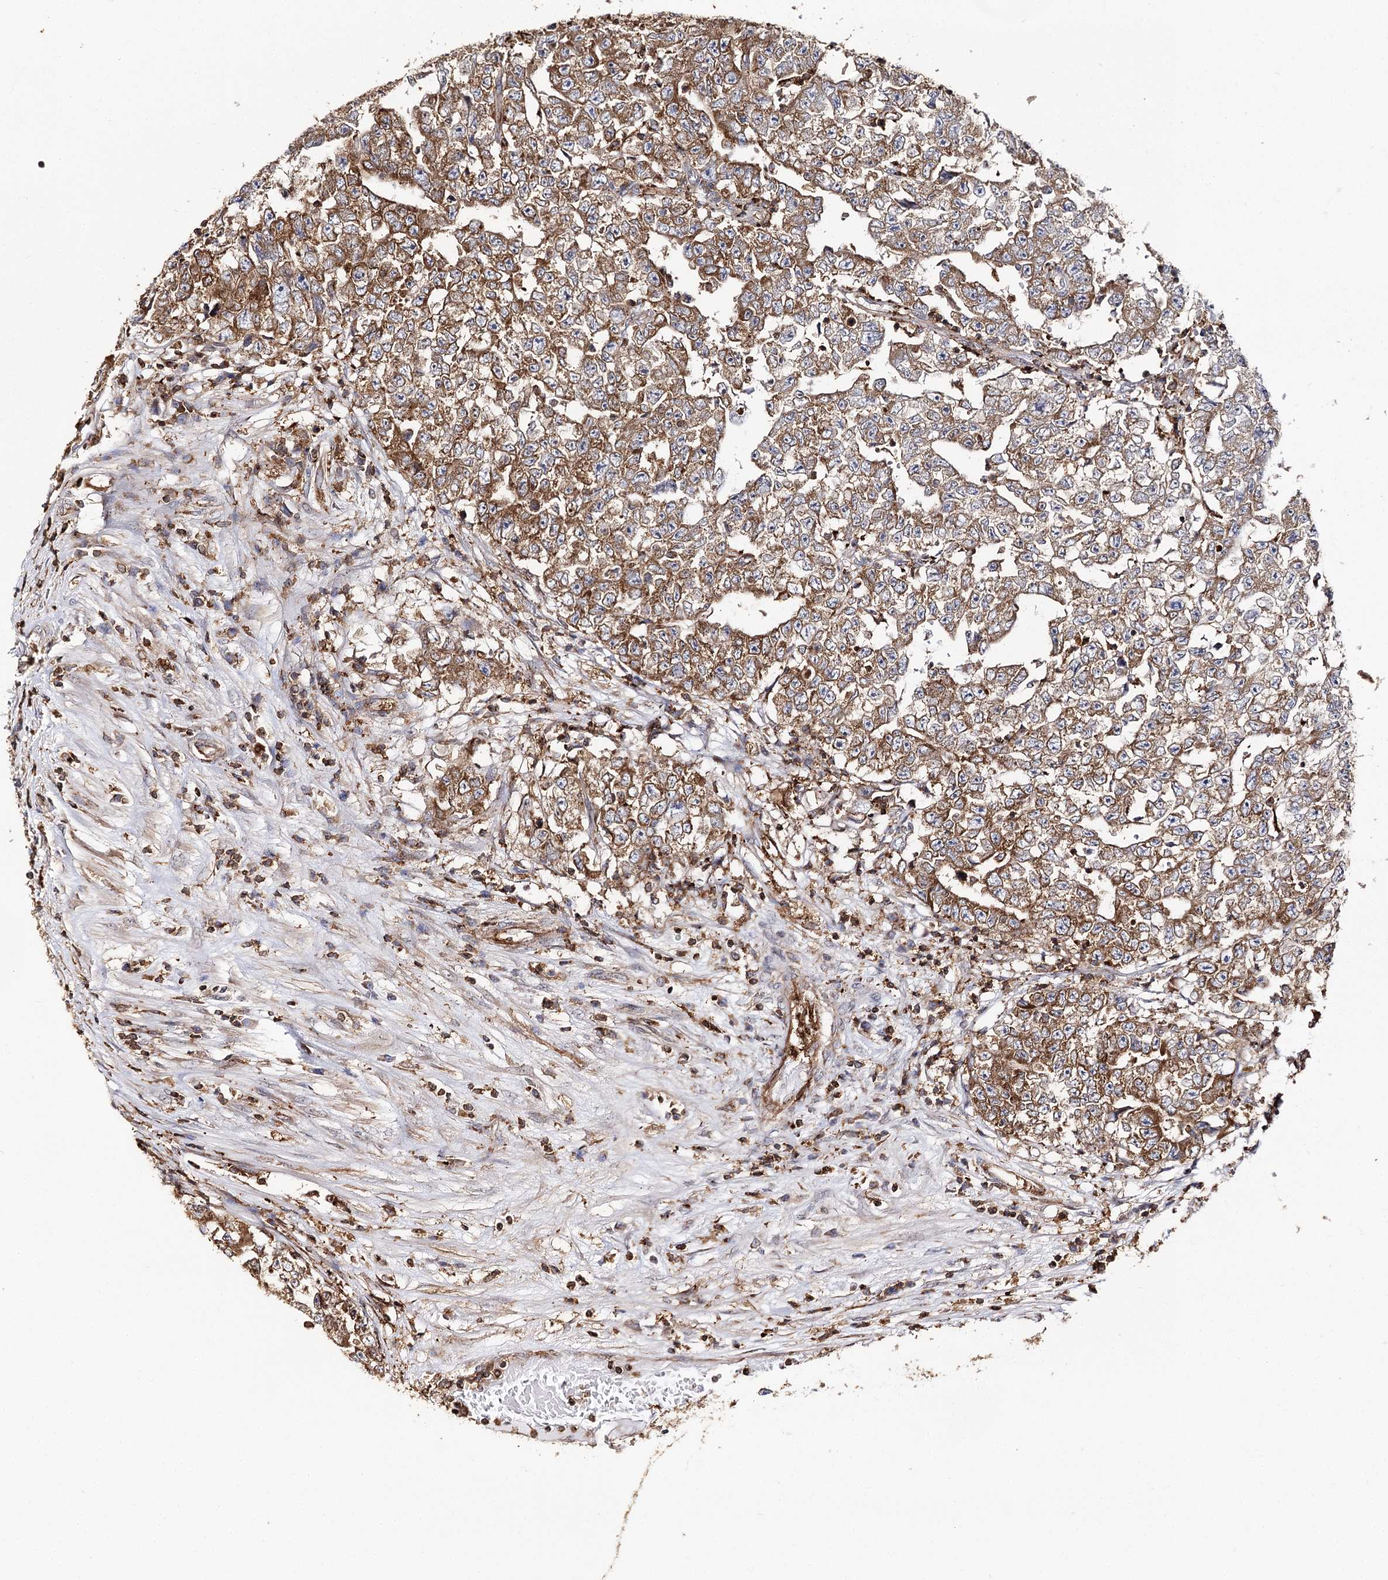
{"staining": {"intensity": "moderate", "quantity": ">75%", "location": "cytoplasmic/membranous"}, "tissue": "testis cancer", "cell_type": "Tumor cells", "image_type": "cancer", "snomed": [{"axis": "morphology", "description": "Carcinoma, Embryonal, NOS"}, {"axis": "topography", "description": "Testis"}], "caption": "An image showing moderate cytoplasmic/membranous staining in about >75% of tumor cells in embryonal carcinoma (testis), as visualized by brown immunohistochemical staining.", "gene": "SEC24B", "patient": {"sex": "male", "age": 25}}